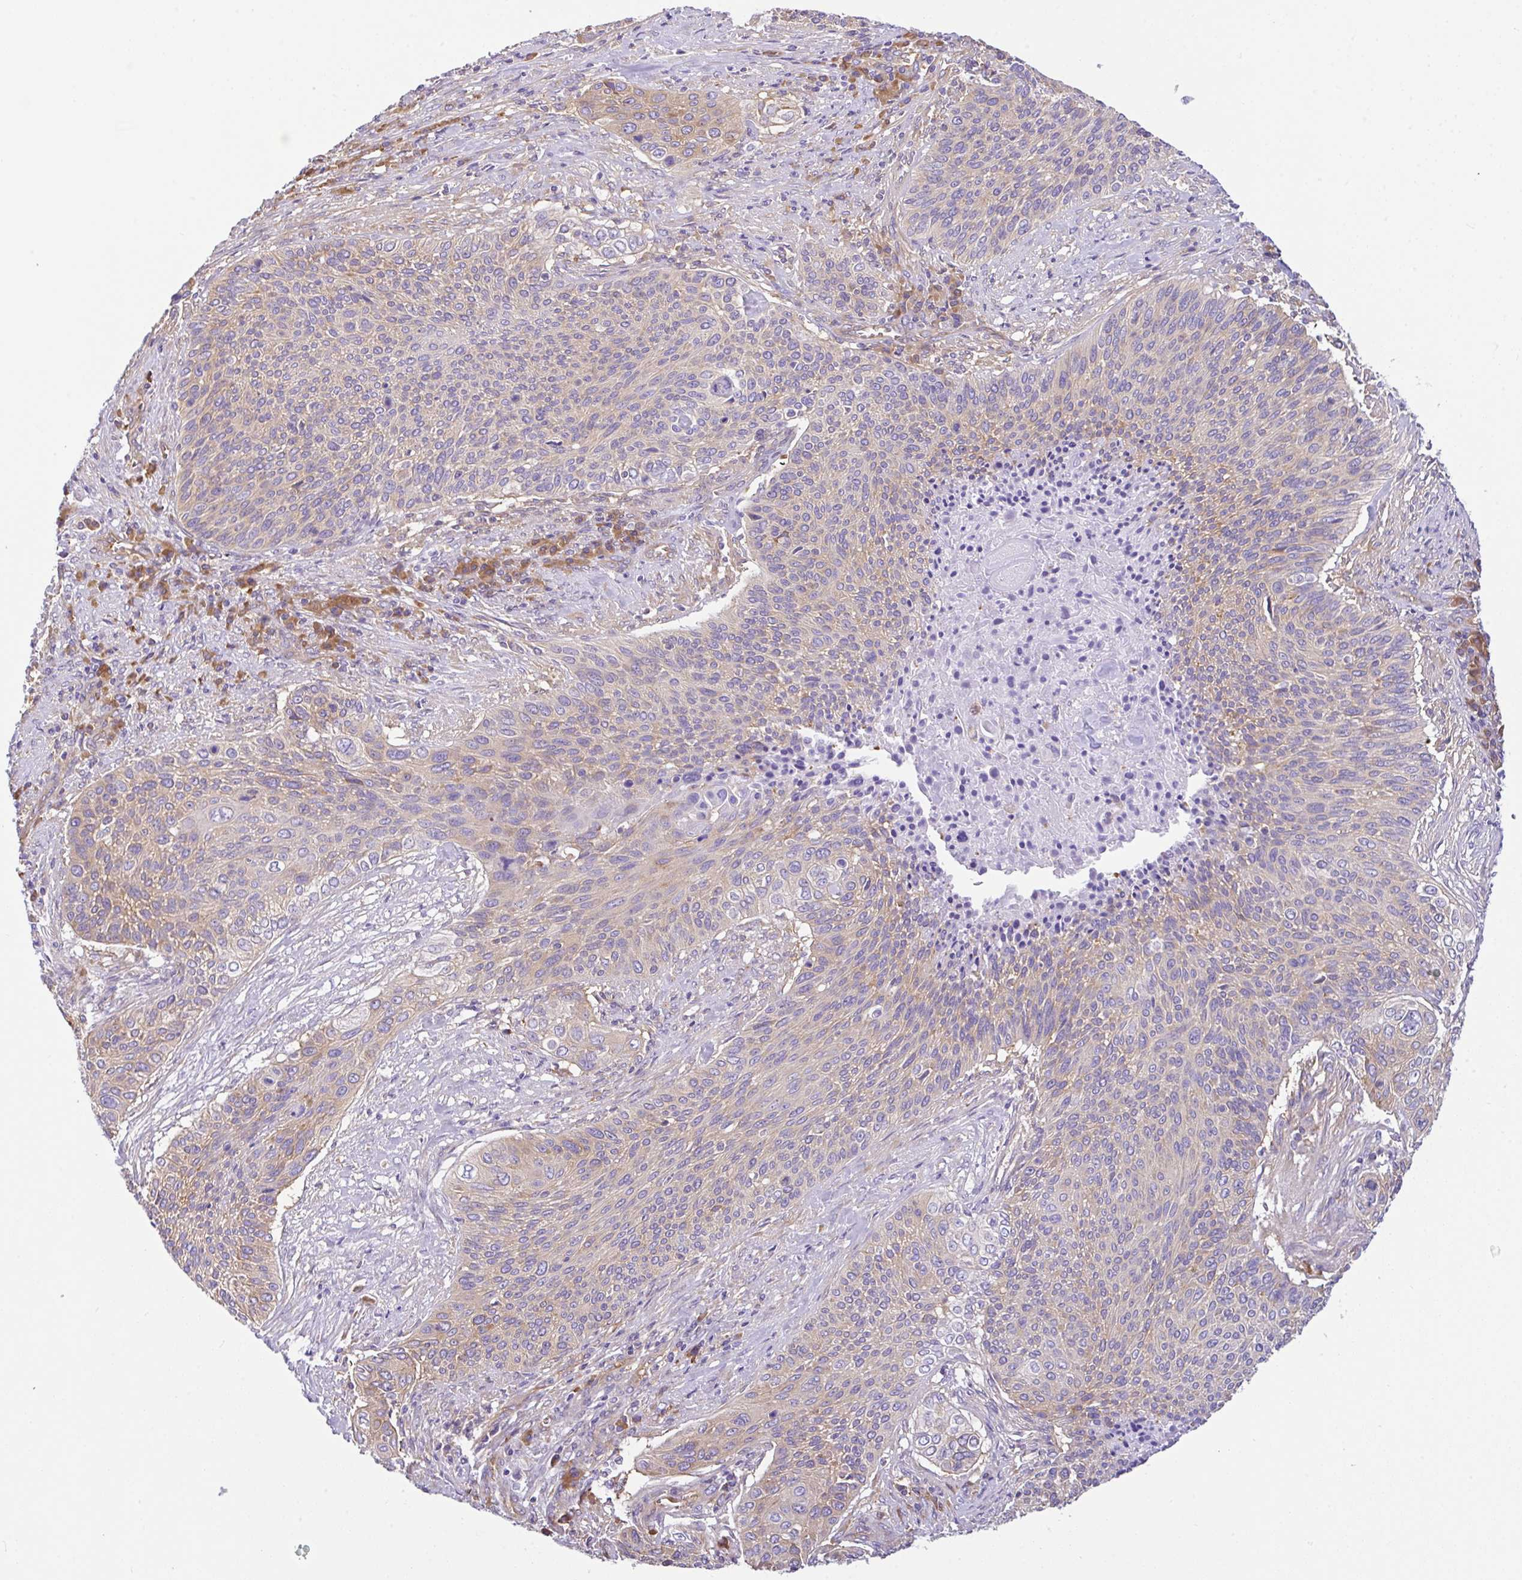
{"staining": {"intensity": "weak", "quantity": "25%-75%", "location": "cytoplasmic/membranous"}, "tissue": "cervical cancer", "cell_type": "Tumor cells", "image_type": "cancer", "snomed": [{"axis": "morphology", "description": "Squamous cell carcinoma, NOS"}, {"axis": "topography", "description": "Cervix"}], "caption": "The photomicrograph exhibits staining of cervical cancer, revealing weak cytoplasmic/membranous protein staining (brown color) within tumor cells.", "gene": "GFPT2", "patient": {"sex": "female", "age": 31}}